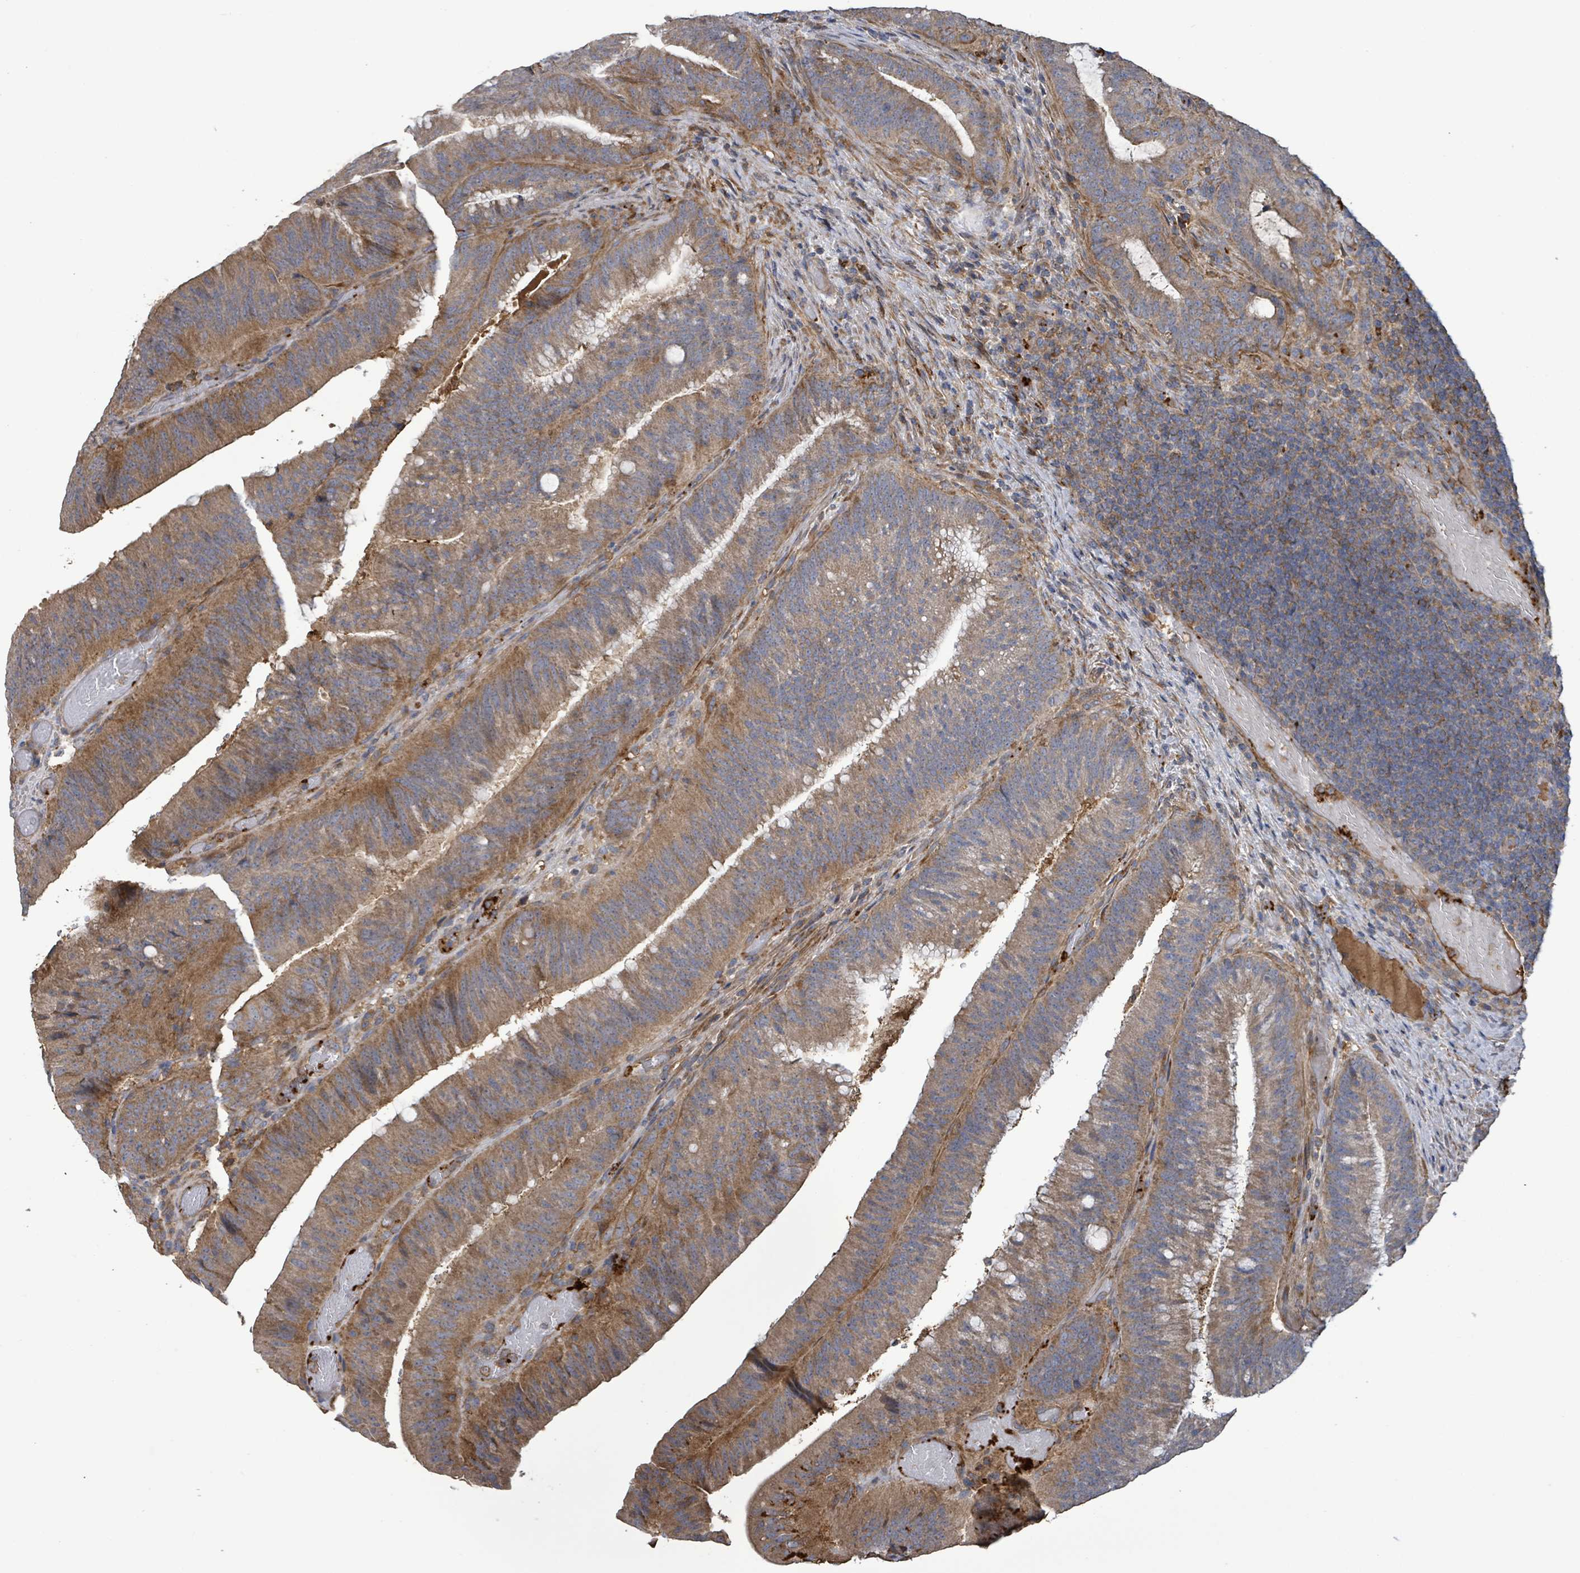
{"staining": {"intensity": "moderate", "quantity": ">75%", "location": "cytoplasmic/membranous"}, "tissue": "colorectal cancer", "cell_type": "Tumor cells", "image_type": "cancer", "snomed": [{"axis": "morphology", "description": "Adenocarcinoma, NOS"}, {"axis": "topography", "description": "Colon"}], "caption": "Brown immunohistochemical staining in human colorectal cancer reveals moderate cytoplasmic/membranous positivity in about >75% of tumor cells.", "gene": "PLAAT1", "patient": {"sex": "female", "age": 43}}